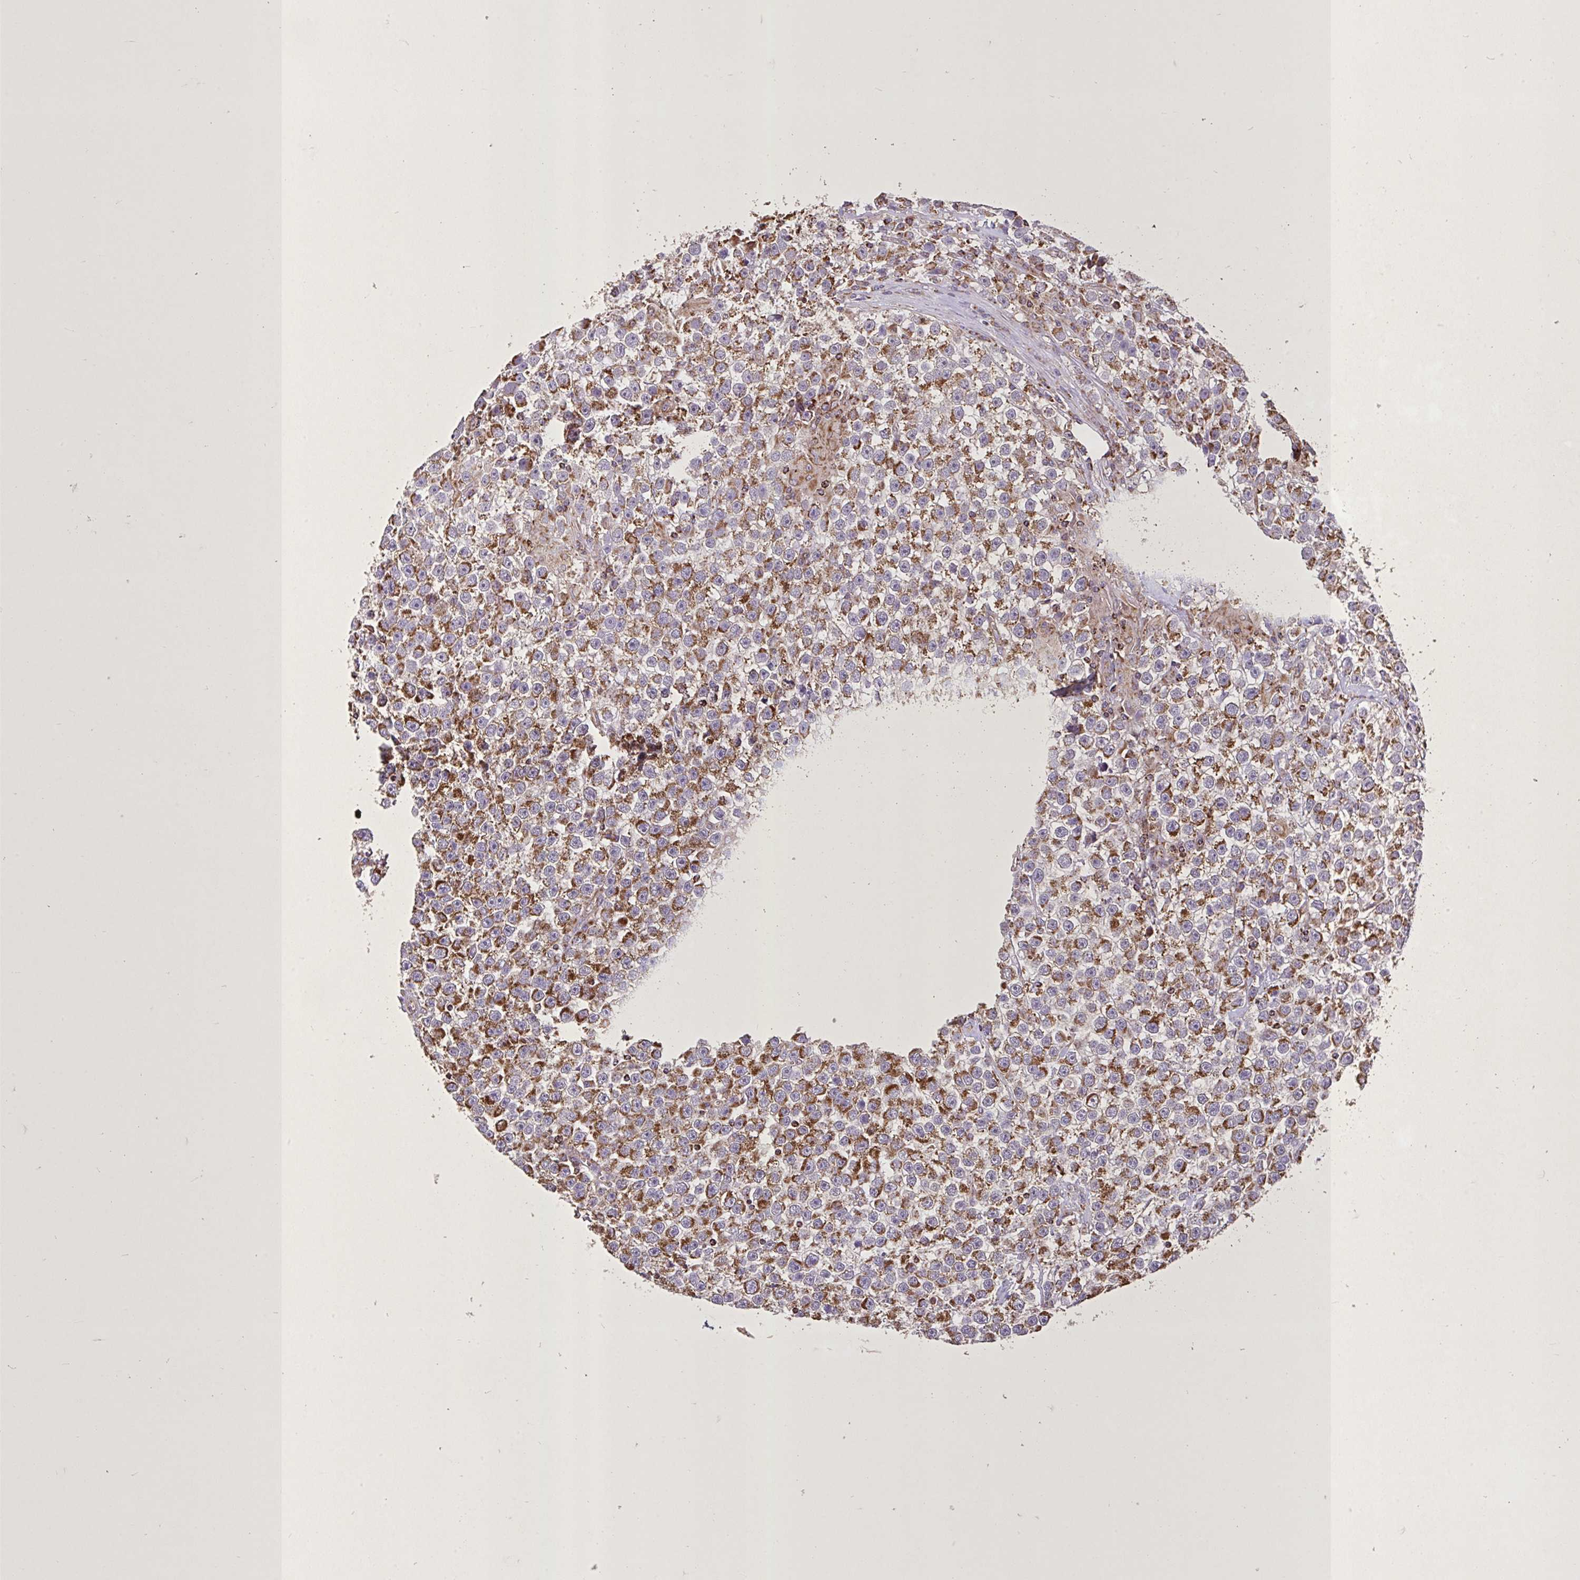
{"staining": {"intensity": "moderate", "quantity": ">75%", "location": "cytoplasmic/membranous"}, "tissue": "testis cancer", "cell_type": "Tumor cells", "image_type": "cancer", "snomed": [{"axis": "morphology", "description": "Seminoma, NOS"}, {"axis": "topography", "description": "Testis"}], "caption": "Immunohistochemical staining of human testis cancer reveals moderate cytoplasmic/membranous protein positivity in about >75% of tumor cells.", "gene": "AGK", "patient": {"sex": "male", "age": 31}}